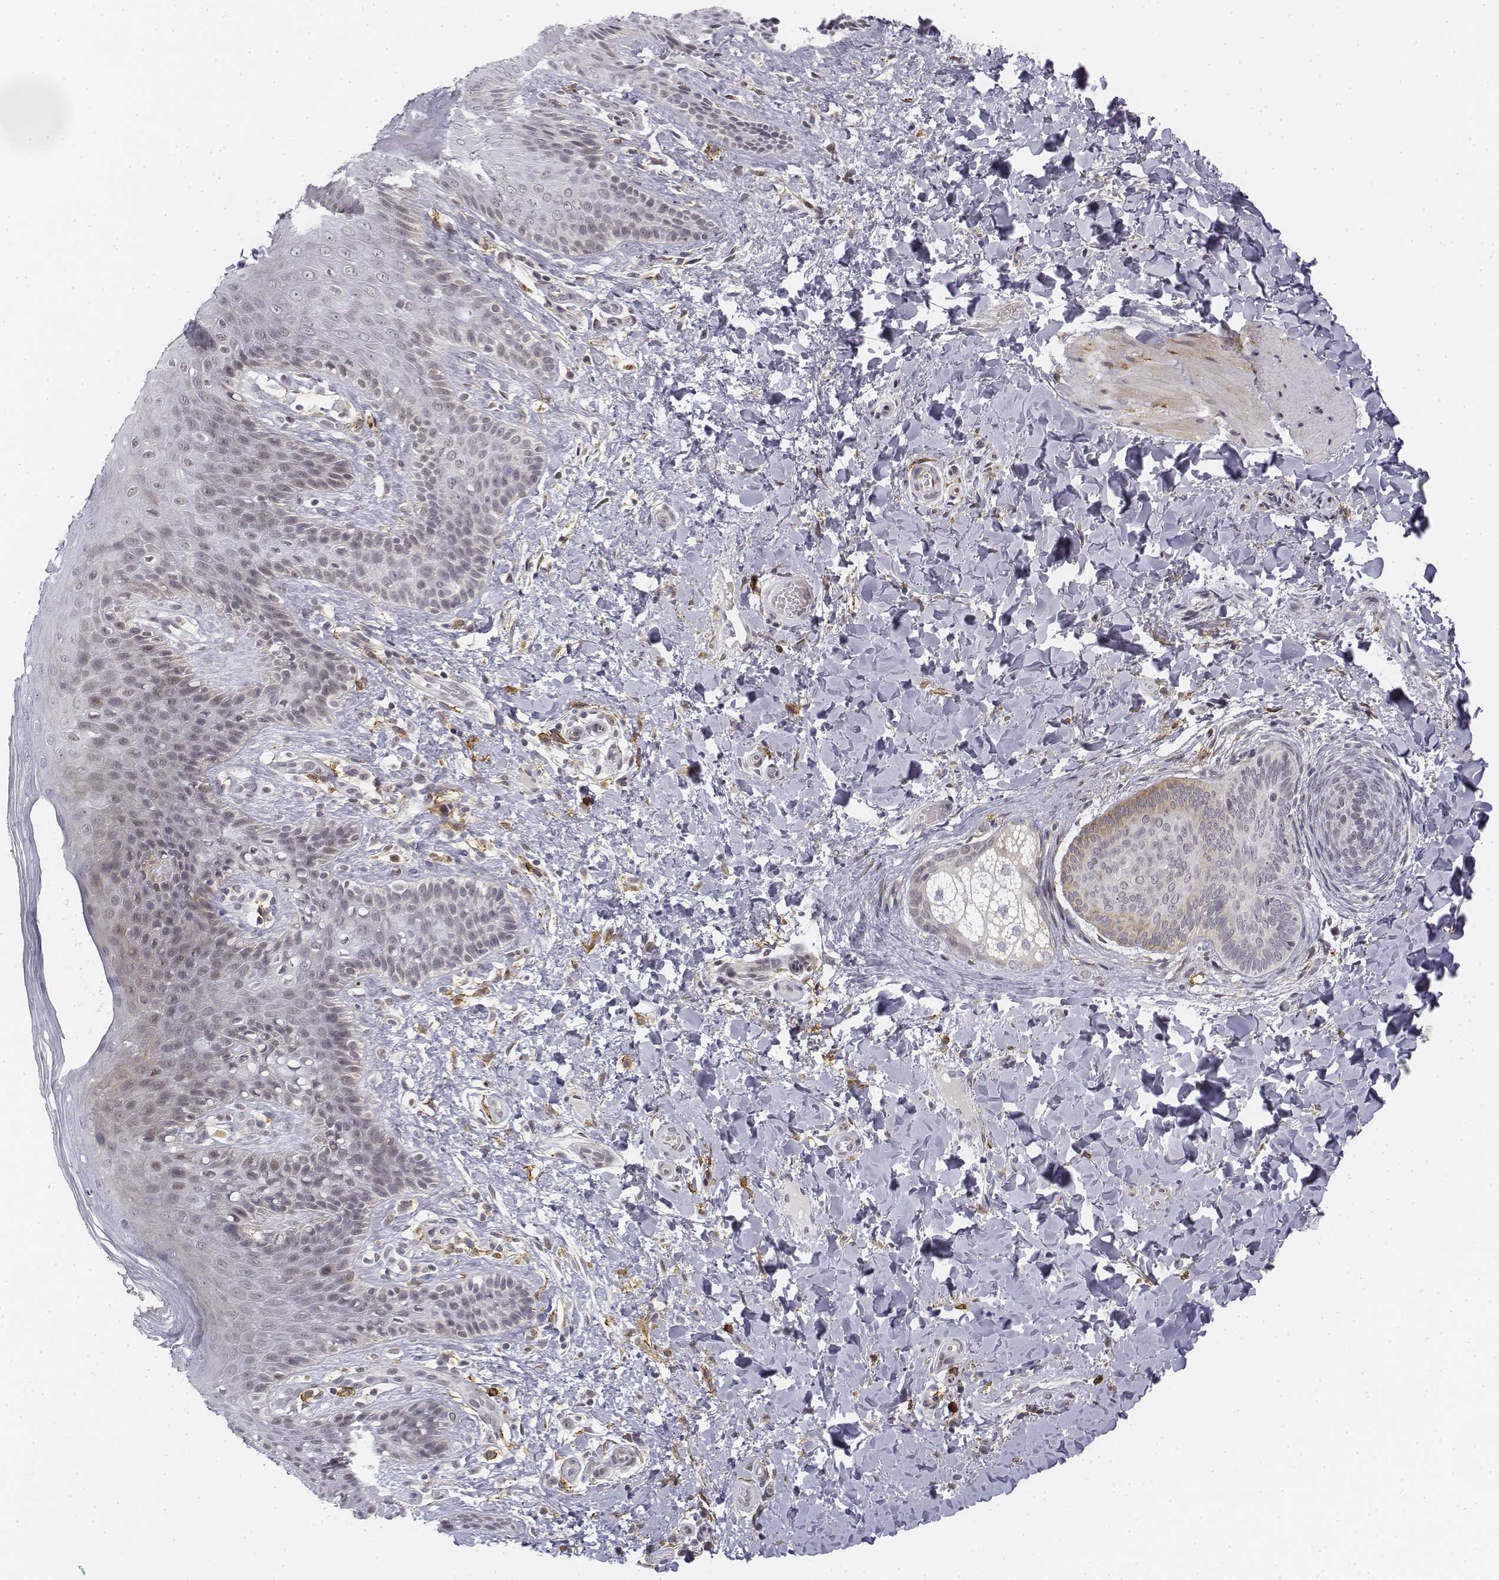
{"staining": {"intensity": "negative", "quantity": "none", "location": "none"}, "tissue": "skin", "cell_type": "Epidermal cells", "image_type": "normal", "snomed": [{"axis": "morphology", "description": "Normal tissue, NOS"}, {"axis": "topography", "description": "Anal"}], "caption": "Human skin stained for a protein using immunohistochemistry exhibits no positivity in epidermal cells.", "gene": "CD14", "patient": {"sex": "male", "age": 36}}